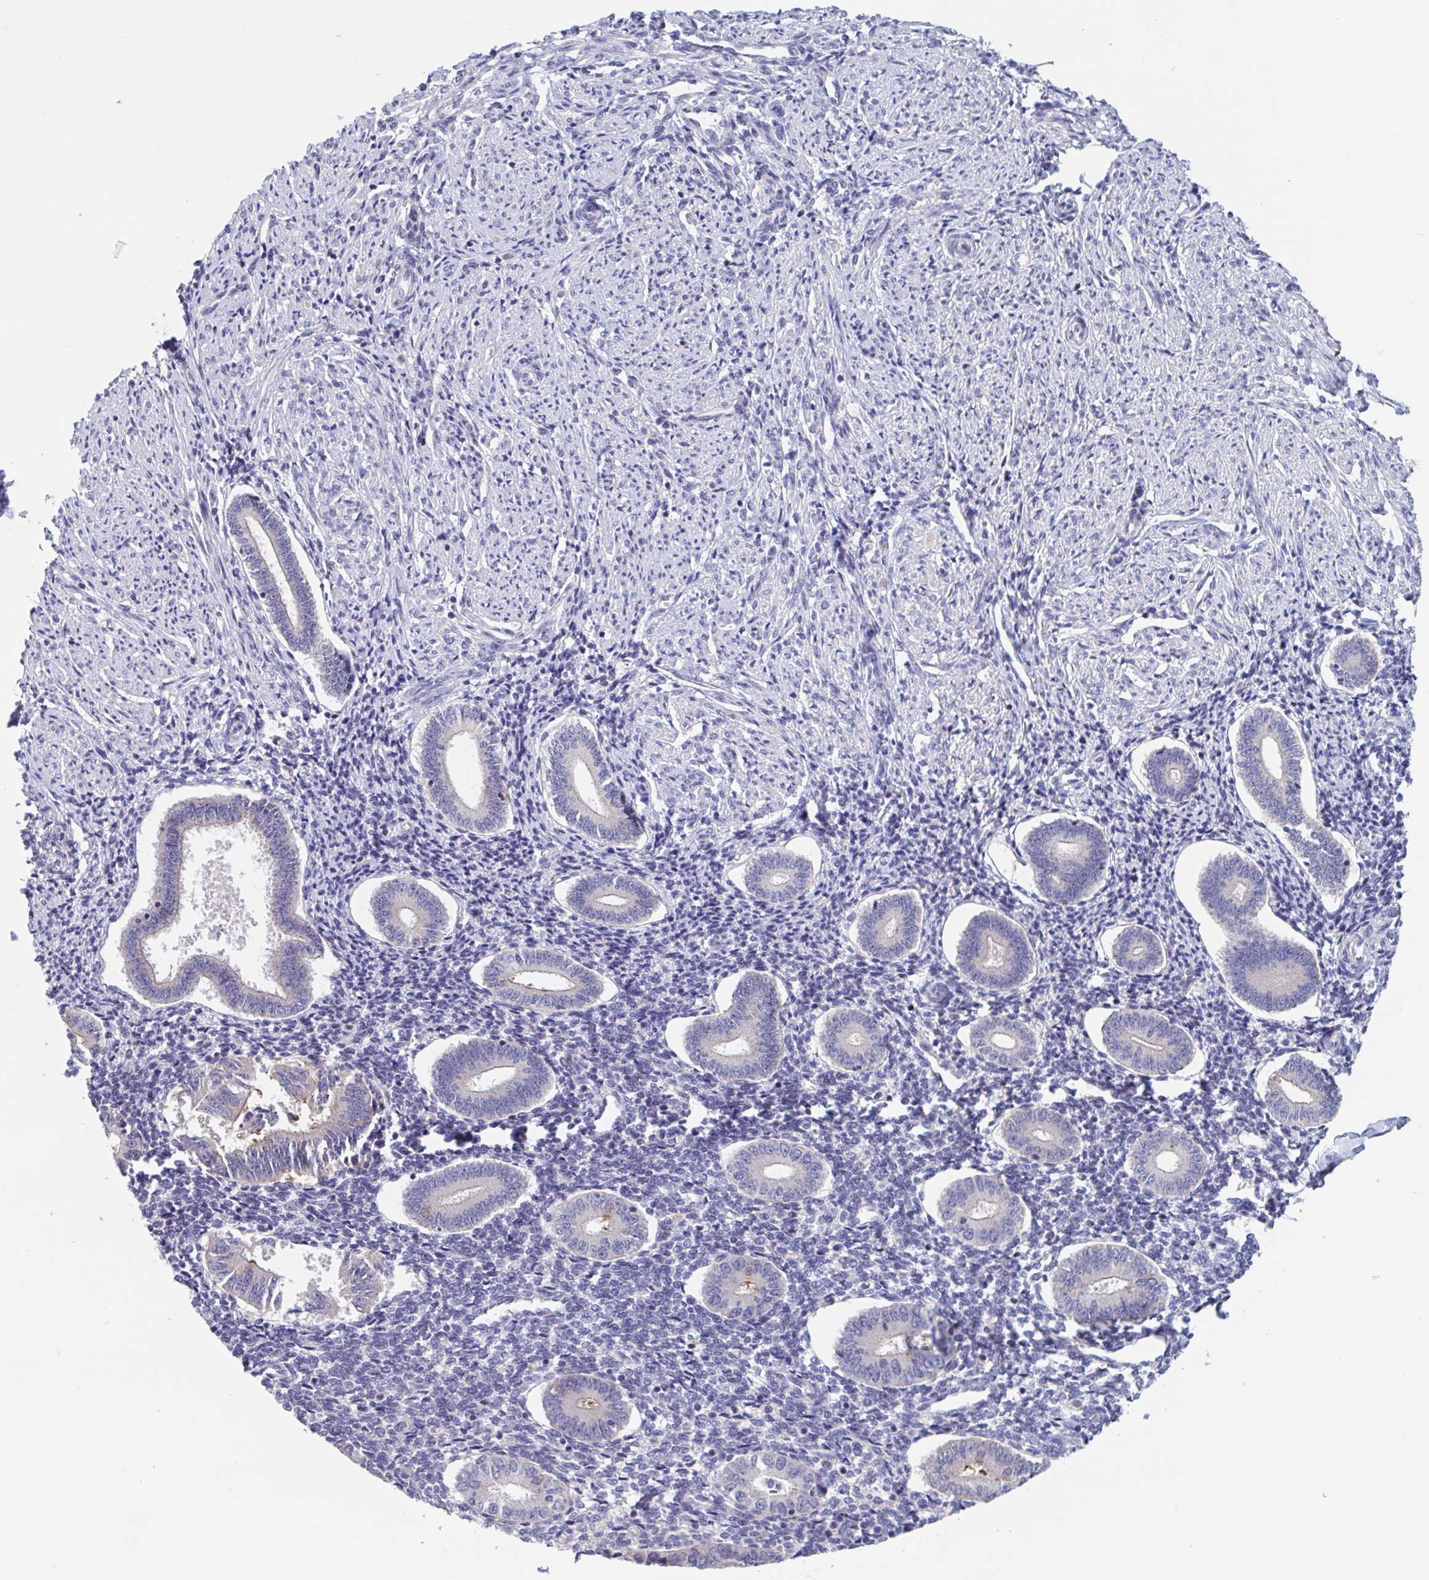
{"staining": {"intensity": "negative", "quantity": "none", "location": "none"}, "tissue": "endometrium", "cell_type": "Cells in endometrial stroma", "image_type": "normal", "snomed": [{"axis": "morphology", "description": "Normal tissue, NOS"}, {"axis": "topography", "description": "Endometrium"}], "caption": "Endometrium stained for a protein using immunohistochemistry (IHC) shows no expression cells in endometrial stroma.", "gene": "UNKL", "patient": {"sex": "female", "age": 40}}